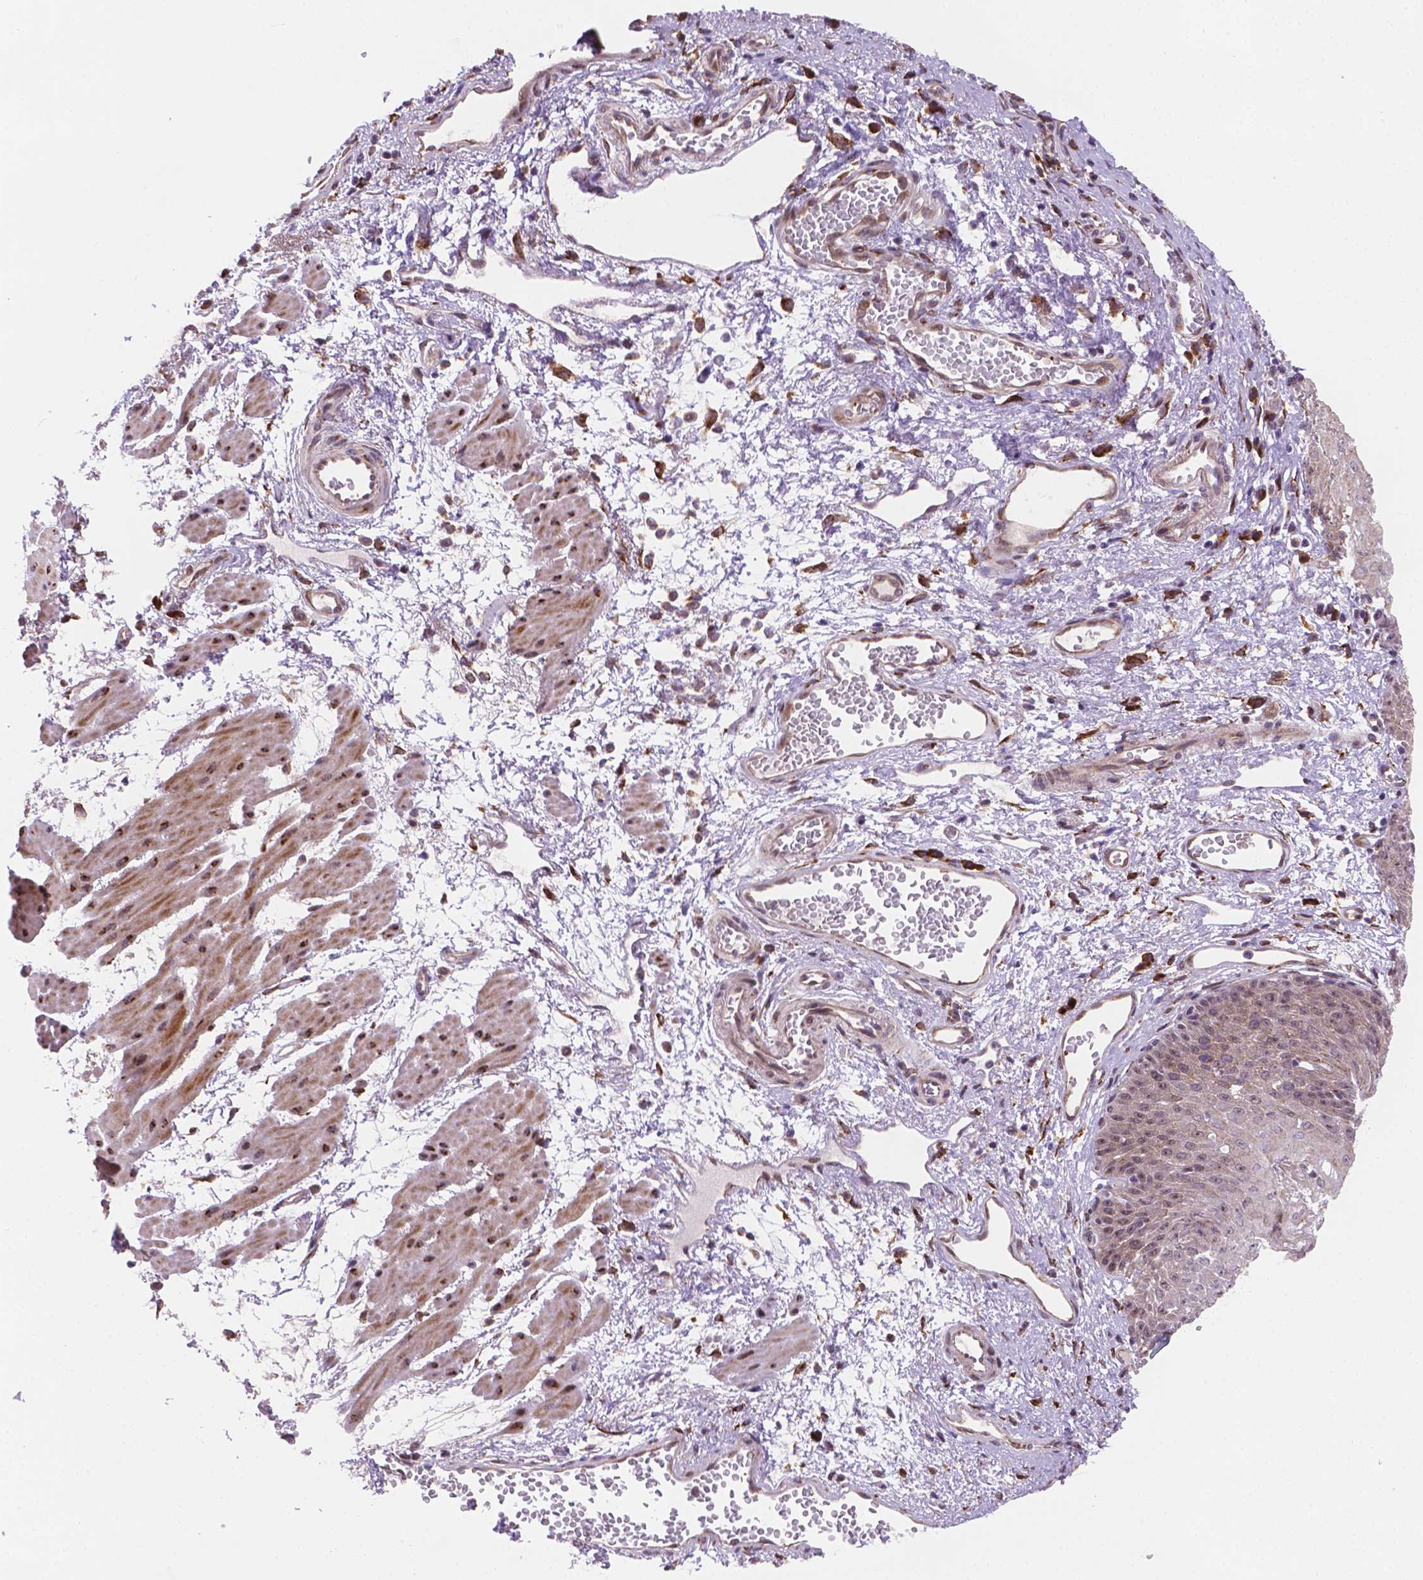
{"staining": {"intensity": "moderate", "quantity": "25%-75%", "location": "cytoplasmic/membranous"}, "tissue": "esophagus", "cell_type": "Squamous epithelial cells", "image_type": "normal", "snomed": [{"axis": "morphology", "description": "Normal tissue, NOS"}, {"axis": "topography", "description": "Esophagus"}], "caption": "Unremarkable esophagus exhibits moderate cytoplasmic/membranous staining in approximately 25%-75% of squamous epithelial cells, visualized by immunohistochemistry. (DAB = brown stain, brightfield microscopy at high magnification).", "gene": "FNIP1", "patient": {"sex": "male", "age": 71}}